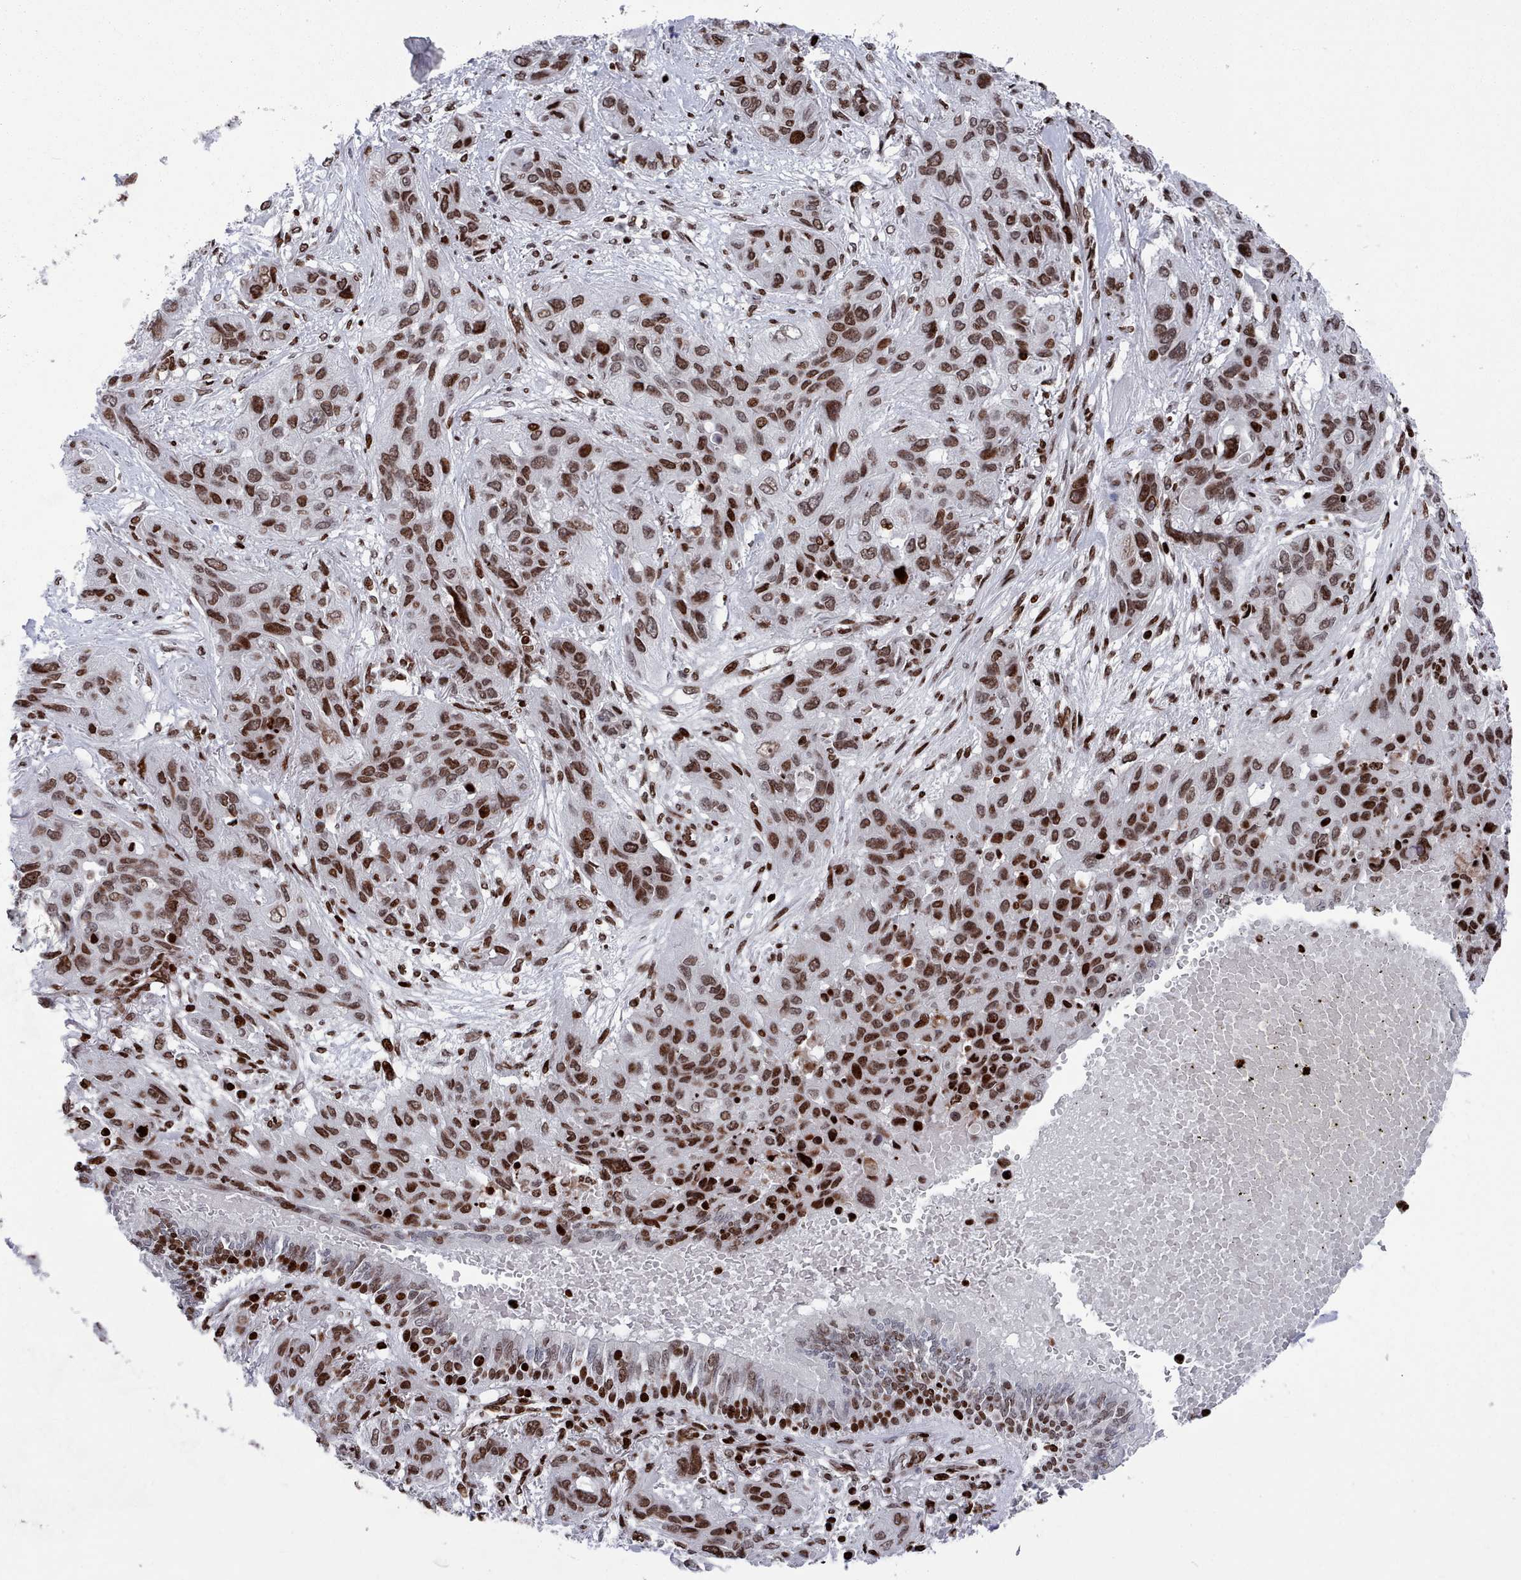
{"staining": {"intensity": "strong", "quantity": ">75%", "location": "nuclear"}, "tissue": "lung cancer", "cell_type": "Tumor cells", "image_type": "cancer", "snomed": [{"axis": "morphology", "description": "Squamous cell carcinoma, NOS"}, {"axis": "topography", "description": "Lung"}], "caption": "A high-resolution image shows immunohistochemistry staining of lung cancer (squamous cell carcinoma), which reveals strong nuclear expression in approximately >75% of tumor cells. (DAB (3,3'-diaminobenzidine) IHC with brightfield microscopy, high magnification).", "gene": "PCDHB12", "patient": {"sex": "female", "age": 70}}